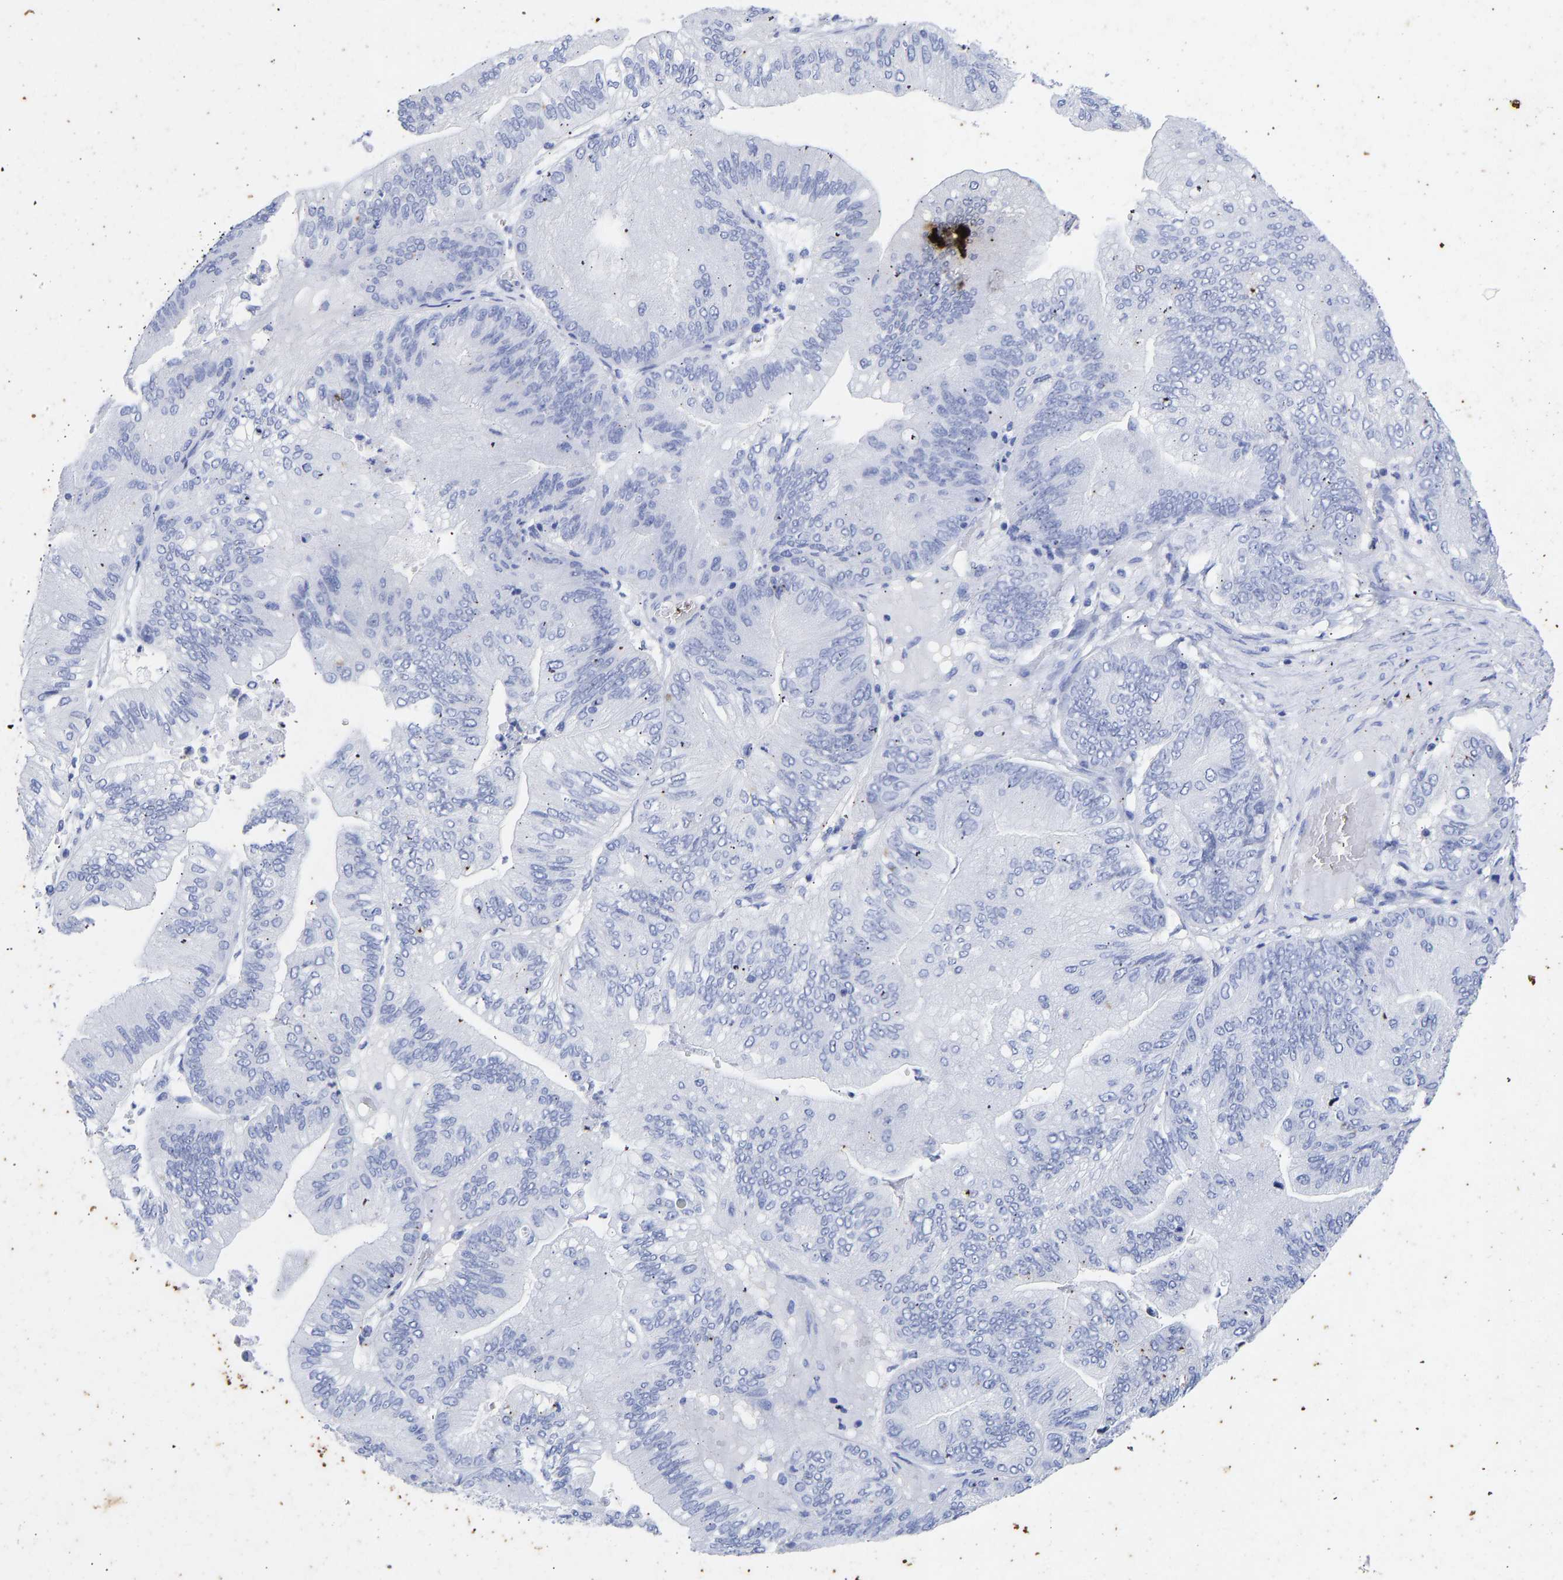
{"staining": {"intensity": "negative", "quantity": "none", "location": "none"}, "tissue": "ovarian cancer", "cell_type": "Tumor cells", "image_type": "cancer", "snomed": [{"axis": "morphology", "description": "Cystadenocarcinoma, mucinous, NOS"}, {"axis": "topography", "description": "Ovary"}], "caption": "Immunohistochemistry micrograph of mucinous cystadenocarcinoma (ovarian) stained for a protein (brown), which shows no staining in tumor cells.", "gene": "KRT1", "patient": {"sex": "female", "age": 61}}